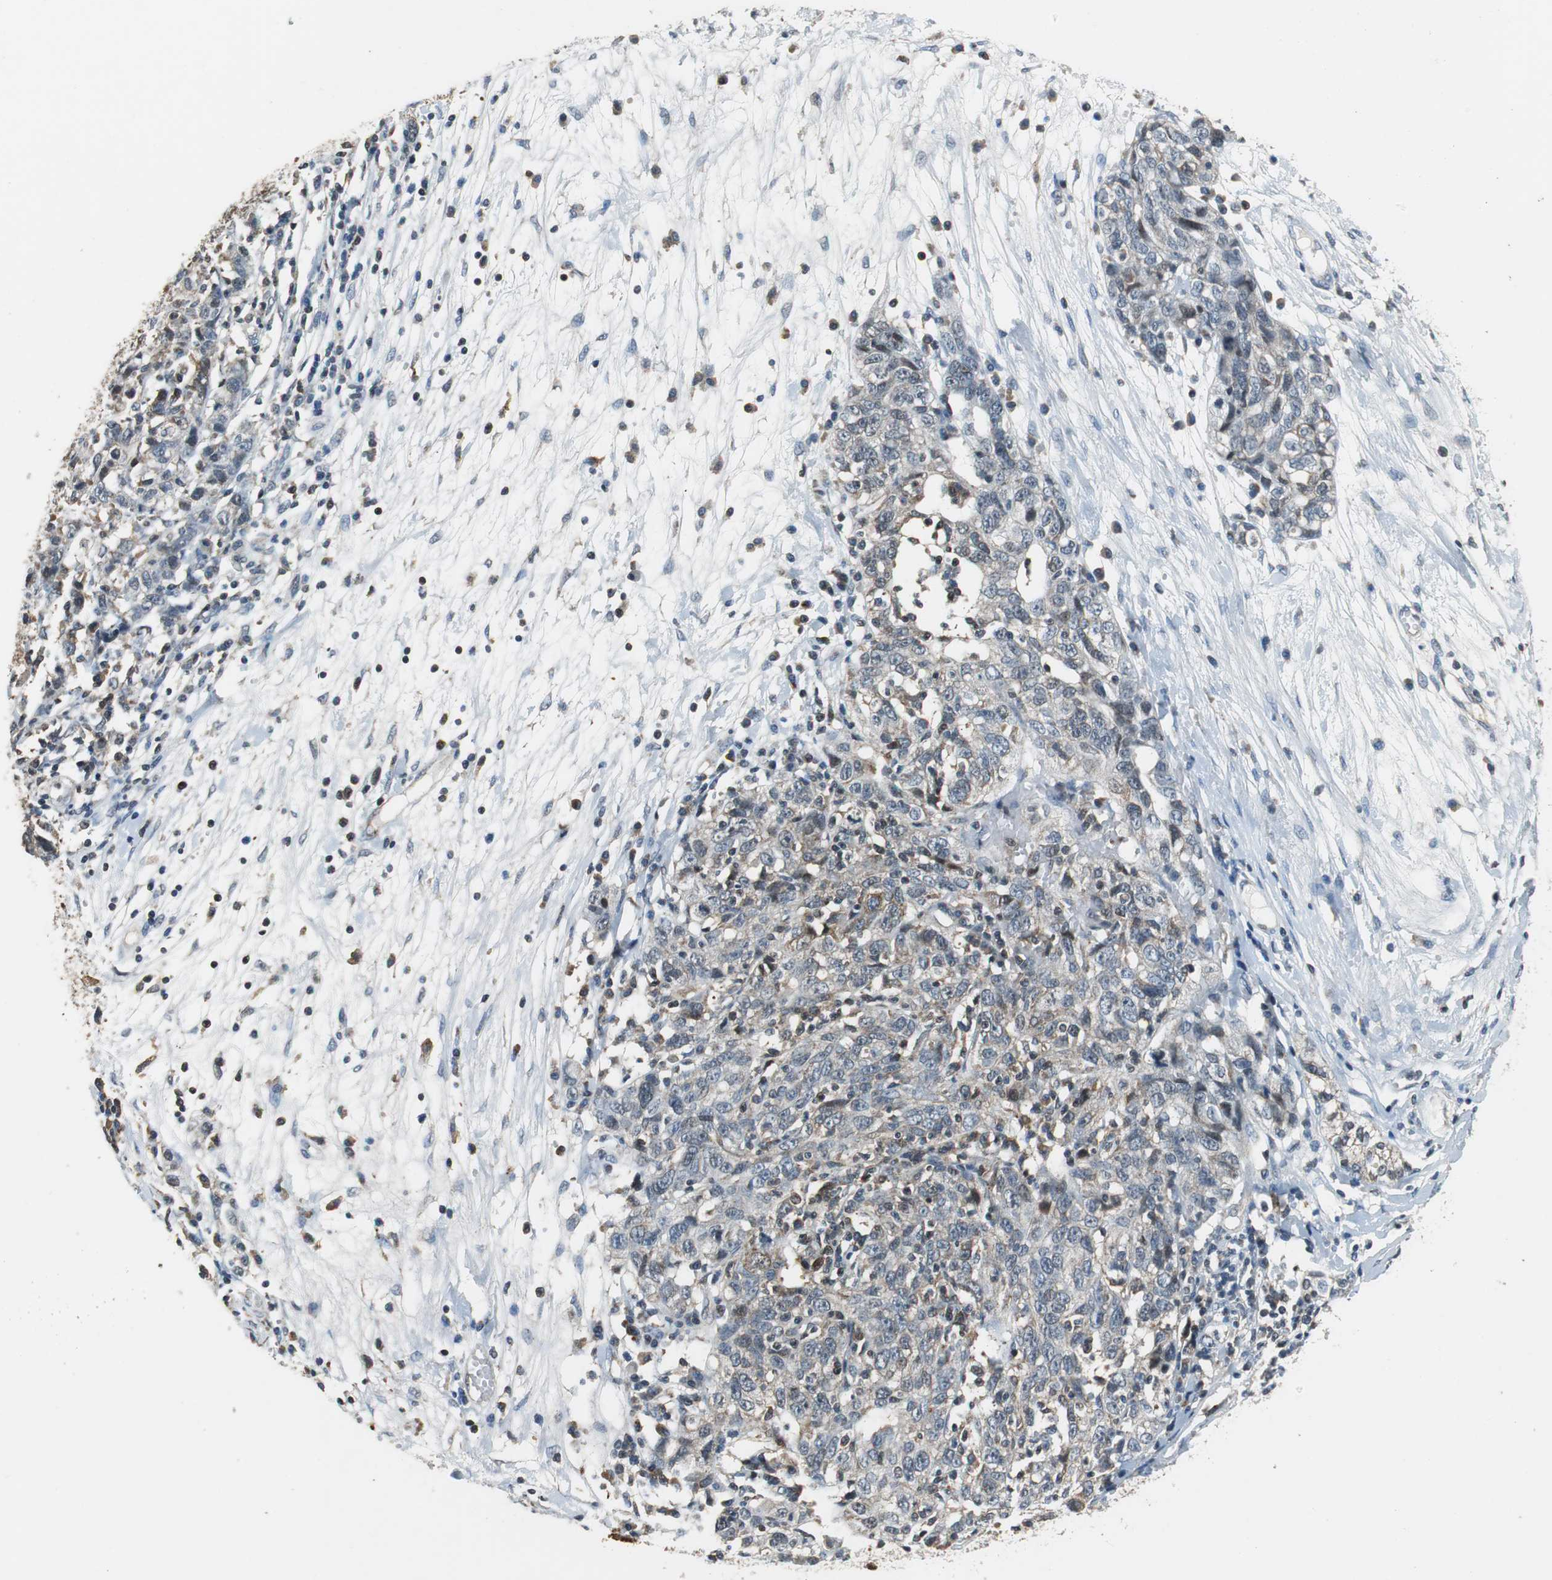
{"staining": {"intensity": "weak", "quantity": ">75%", "location": "cytoplasmic/membranous"}, "tissue": "ovarian cancer", "cell_type": "Tumor cells", "image_type": "cancer", "snomed": [{"axis": "morphology", "description": "Cystadenocarcinoma, serous, NOS"}, {"axis": "topography", "description": "Ovary"}], "caption": "Brown immunohistochemical staining in ovarian cancer shows weak cytoplasmic/membranous positivity in approximately >75% of tumor cells. Using DAB (brown) and hematoxylin (blue) stains, captured at high magnification using brightfield microscopy.", "gene": "GSDMD", "patient": {"sex": "female", "age": 71}}